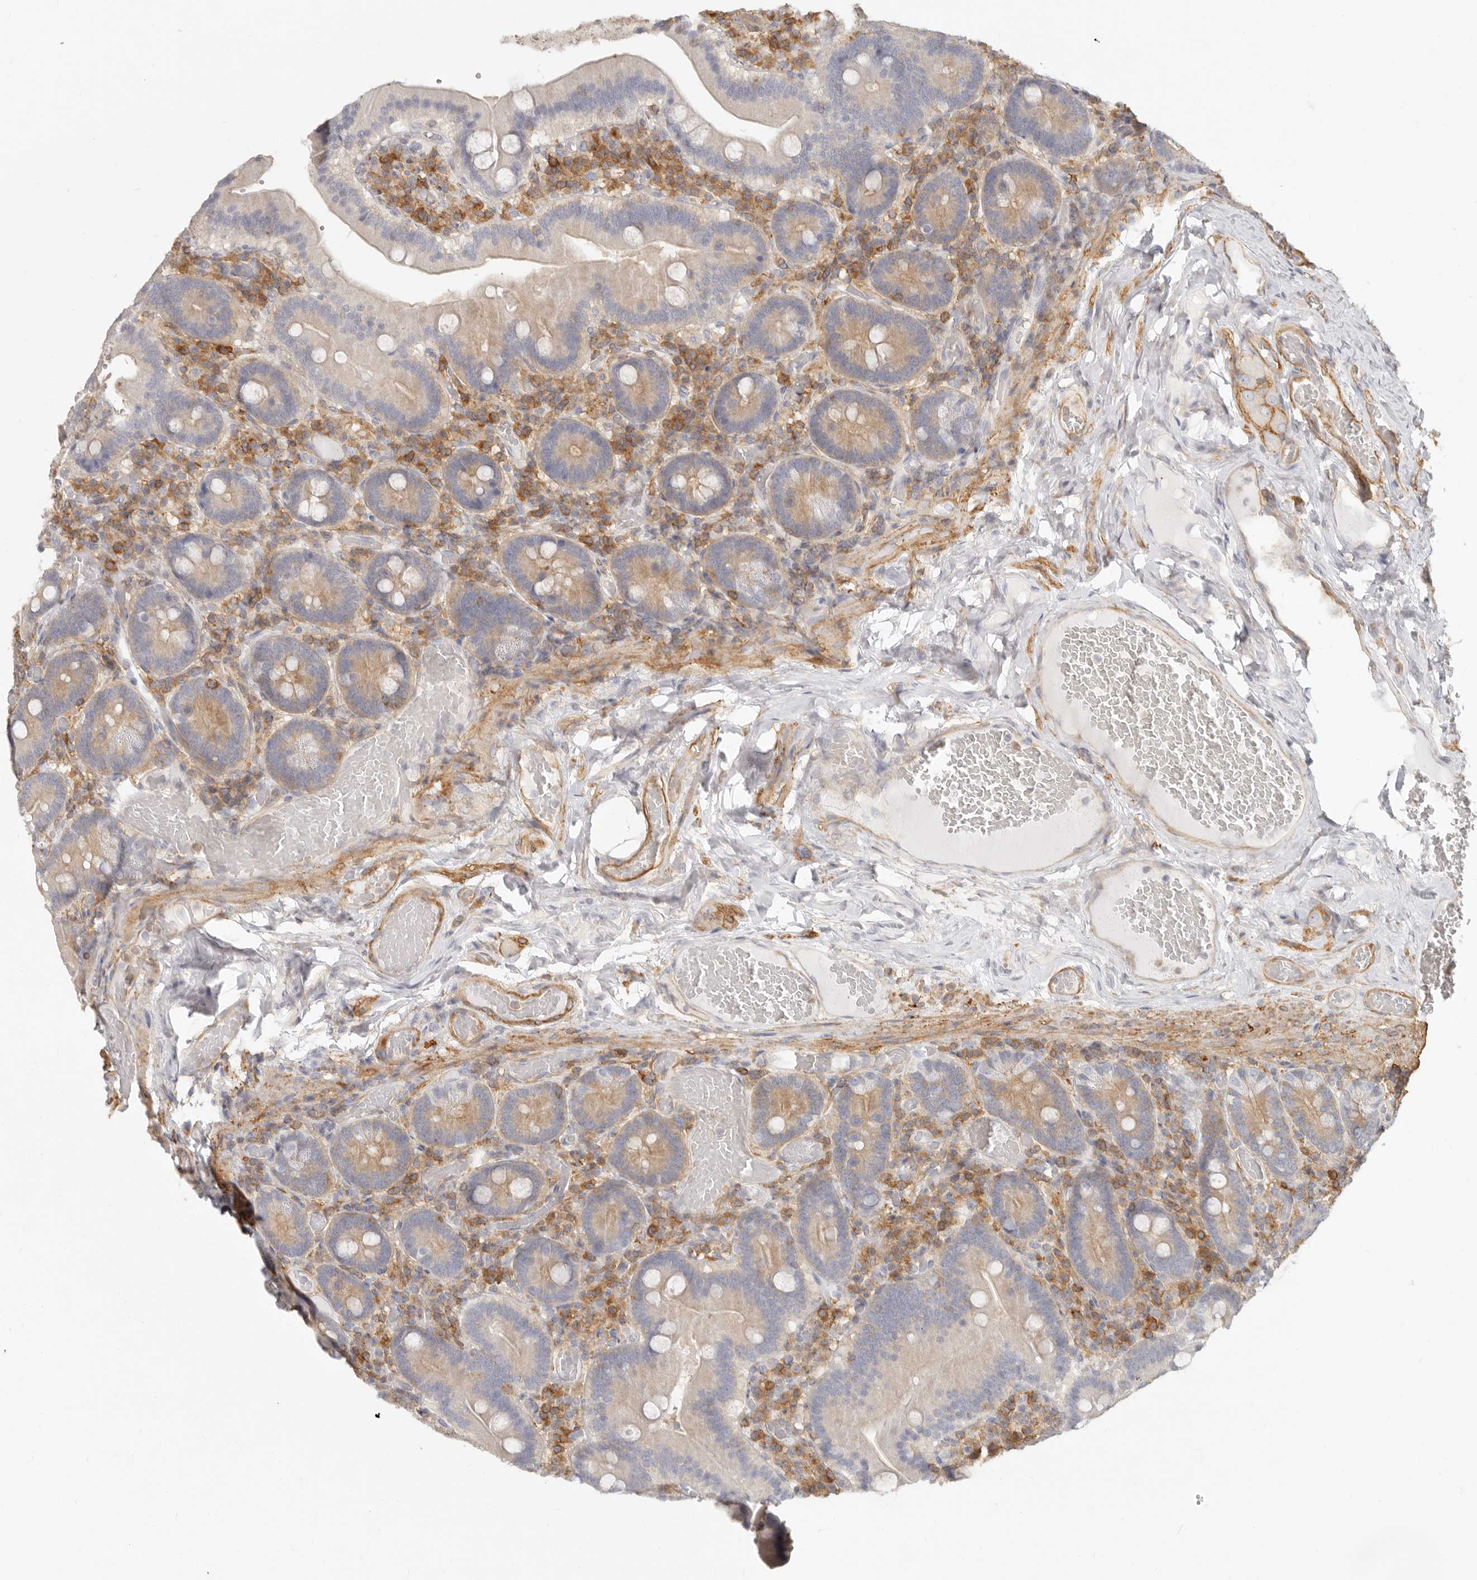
{"staining": {"intensity": "weak", "quantity": "25%-75%", "location": "cytoplasmic/membranous"}, "tissue": "duodenum", "cell_type": "Glandular cells", "image_type": "normal", "snomed": [{"axis": "morphology", "description": "Normal tissue, NOS"}, {"axis": "topography", "description": "Duodenum"}], "caption": "Protein analysis of benign duodenum demonstrates weak cytoplasmic/membranous expression in about 25%-75% of glandular cells. Using DAB (brown) and hematoxylin (blue) stains, captured at high magnification using brightfield microscopy.", "gene": "NIBAN1", "patient": {"sex": "female", "age": 62}}